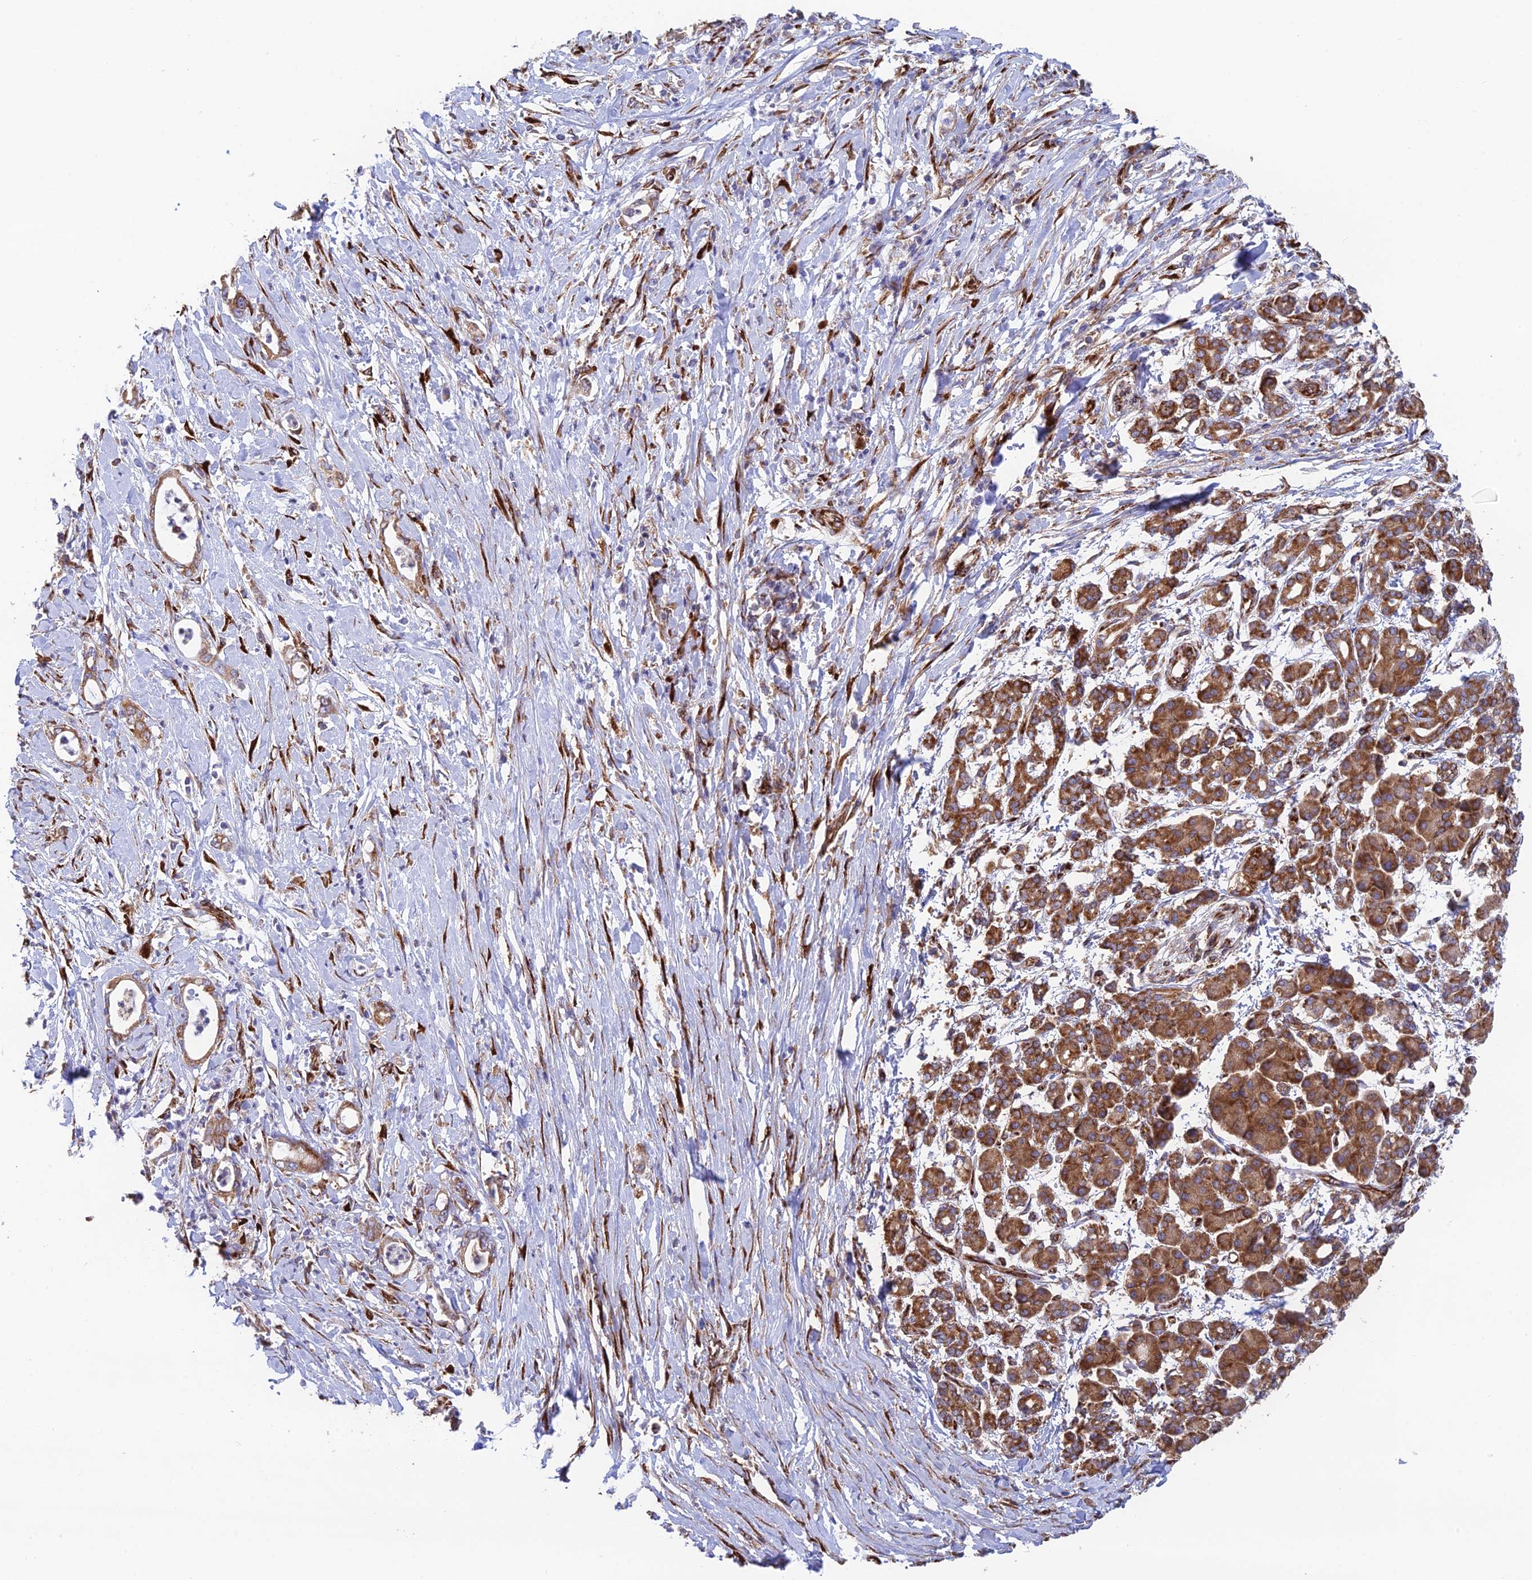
{"staining": {"intensity": "moderate", "quantity": ">75%", "location": "cytoplasmic/membranous"}, "tissue": "pancreatic cancer", "cell_type": "Tumor cells", "image_type": "cancer", "snomed": [{"axis": "morphology", "description": "Normal tissue, NOS"}, {"axis": "morphology", "description": "Adenocarcinoma, NOS"}, {"axis": "topography", "description": "Pancreas"}], "caption": "Human pancreatic adenocarcinoma stained with a protein marker exhibits moderate staining in tumor cells.", "gene": "CCDC69", "patient": {"sex": "female", "age": 55}}